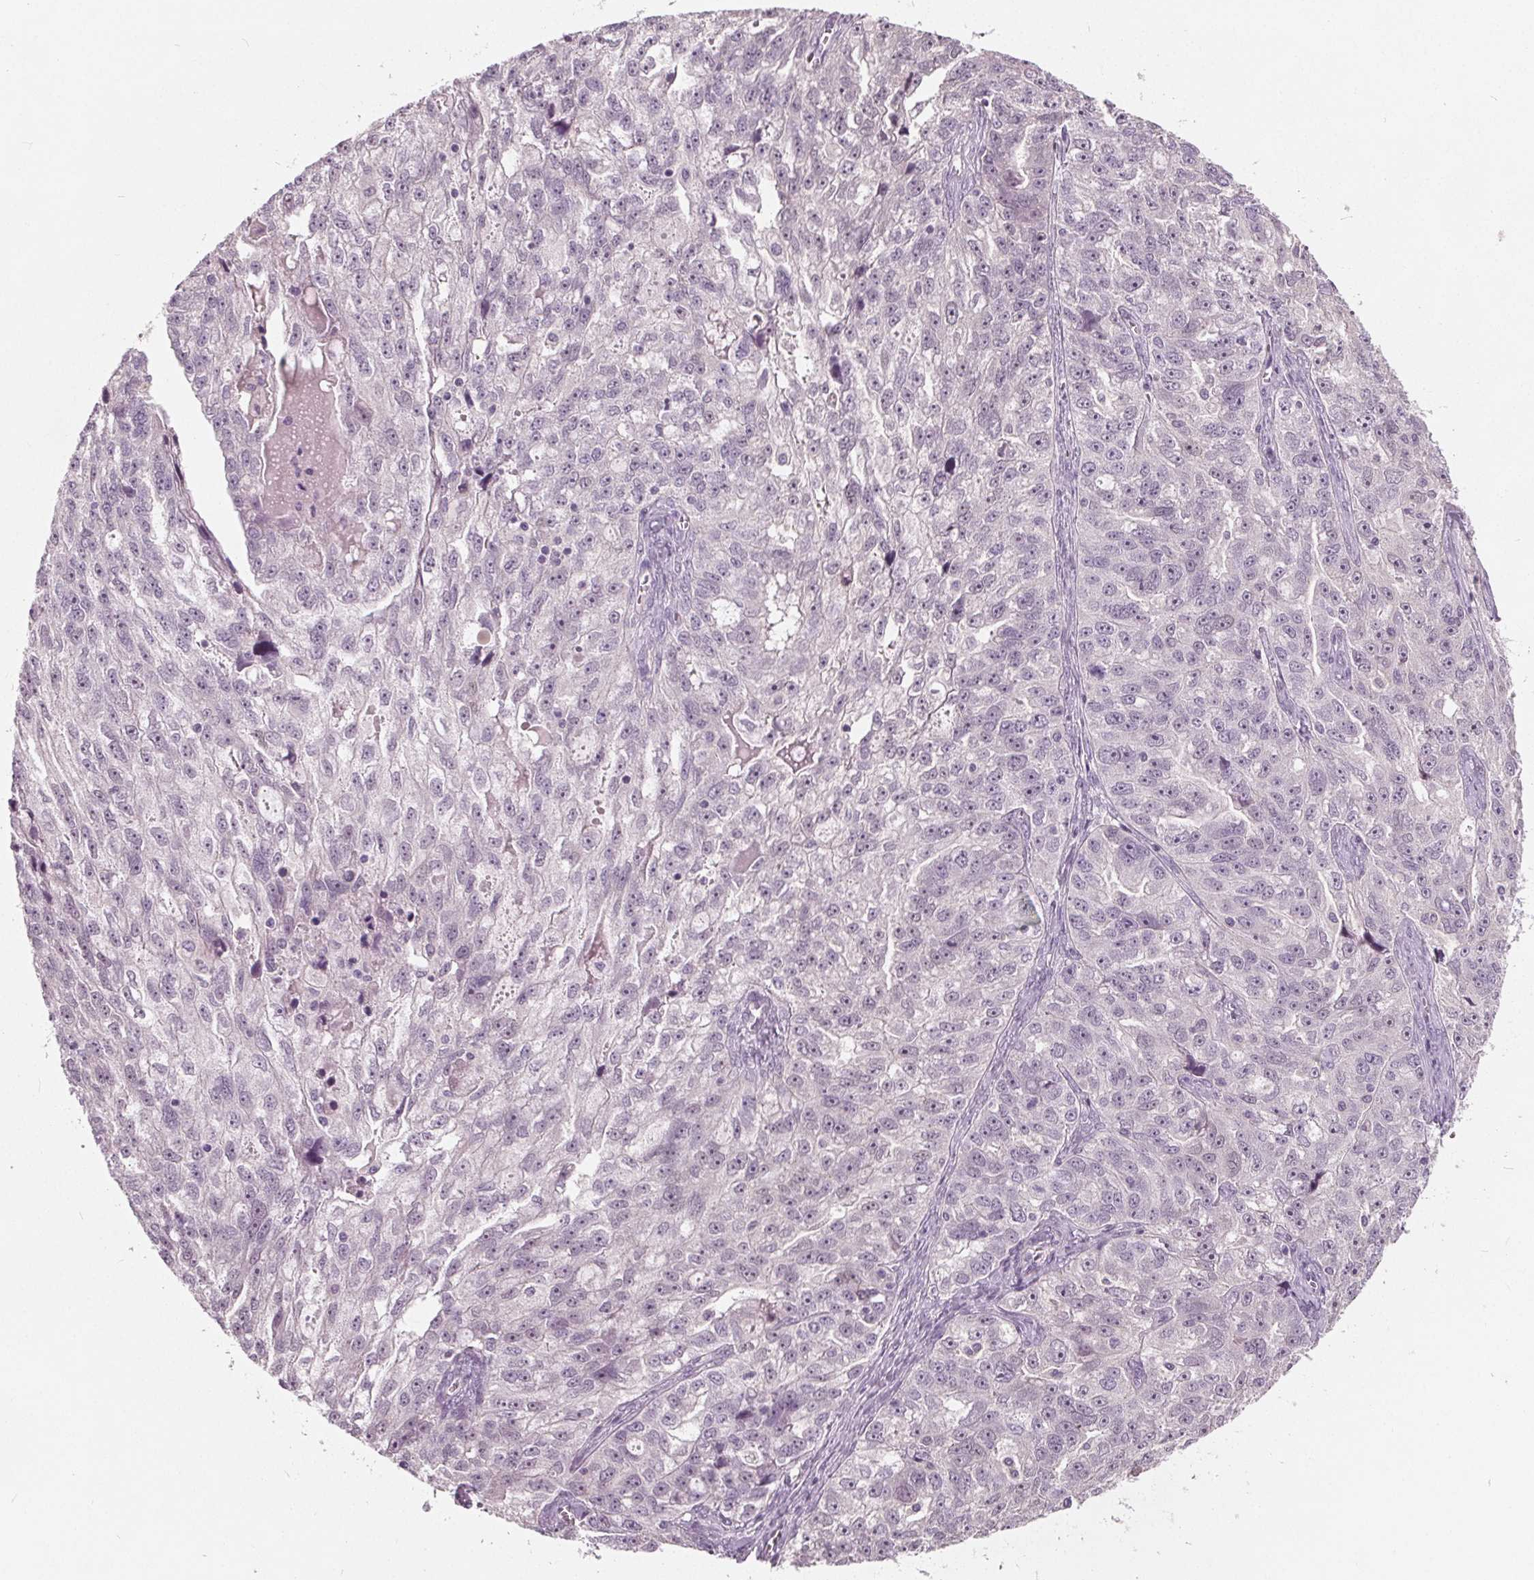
{"staining": {"intensity": "negative", "quantity": "none", "location": "none"}, "tissue": "ovarian cancer", "cell_type": "Tumor cells", "image_type": "cancer", "snomed": [{"axis": "morphology", "description": "Cystadenocarcinoma, serous, NOS"}, {"axis": "topography", "description": "Ovary"}], "caption": "The photomicrograph exhibits no significant expression in tumor cells of ovarian cancer (serous cystadenocarcinoma).", "gene": "TKFC", "patient": {"sex": "female", "age": 51}}